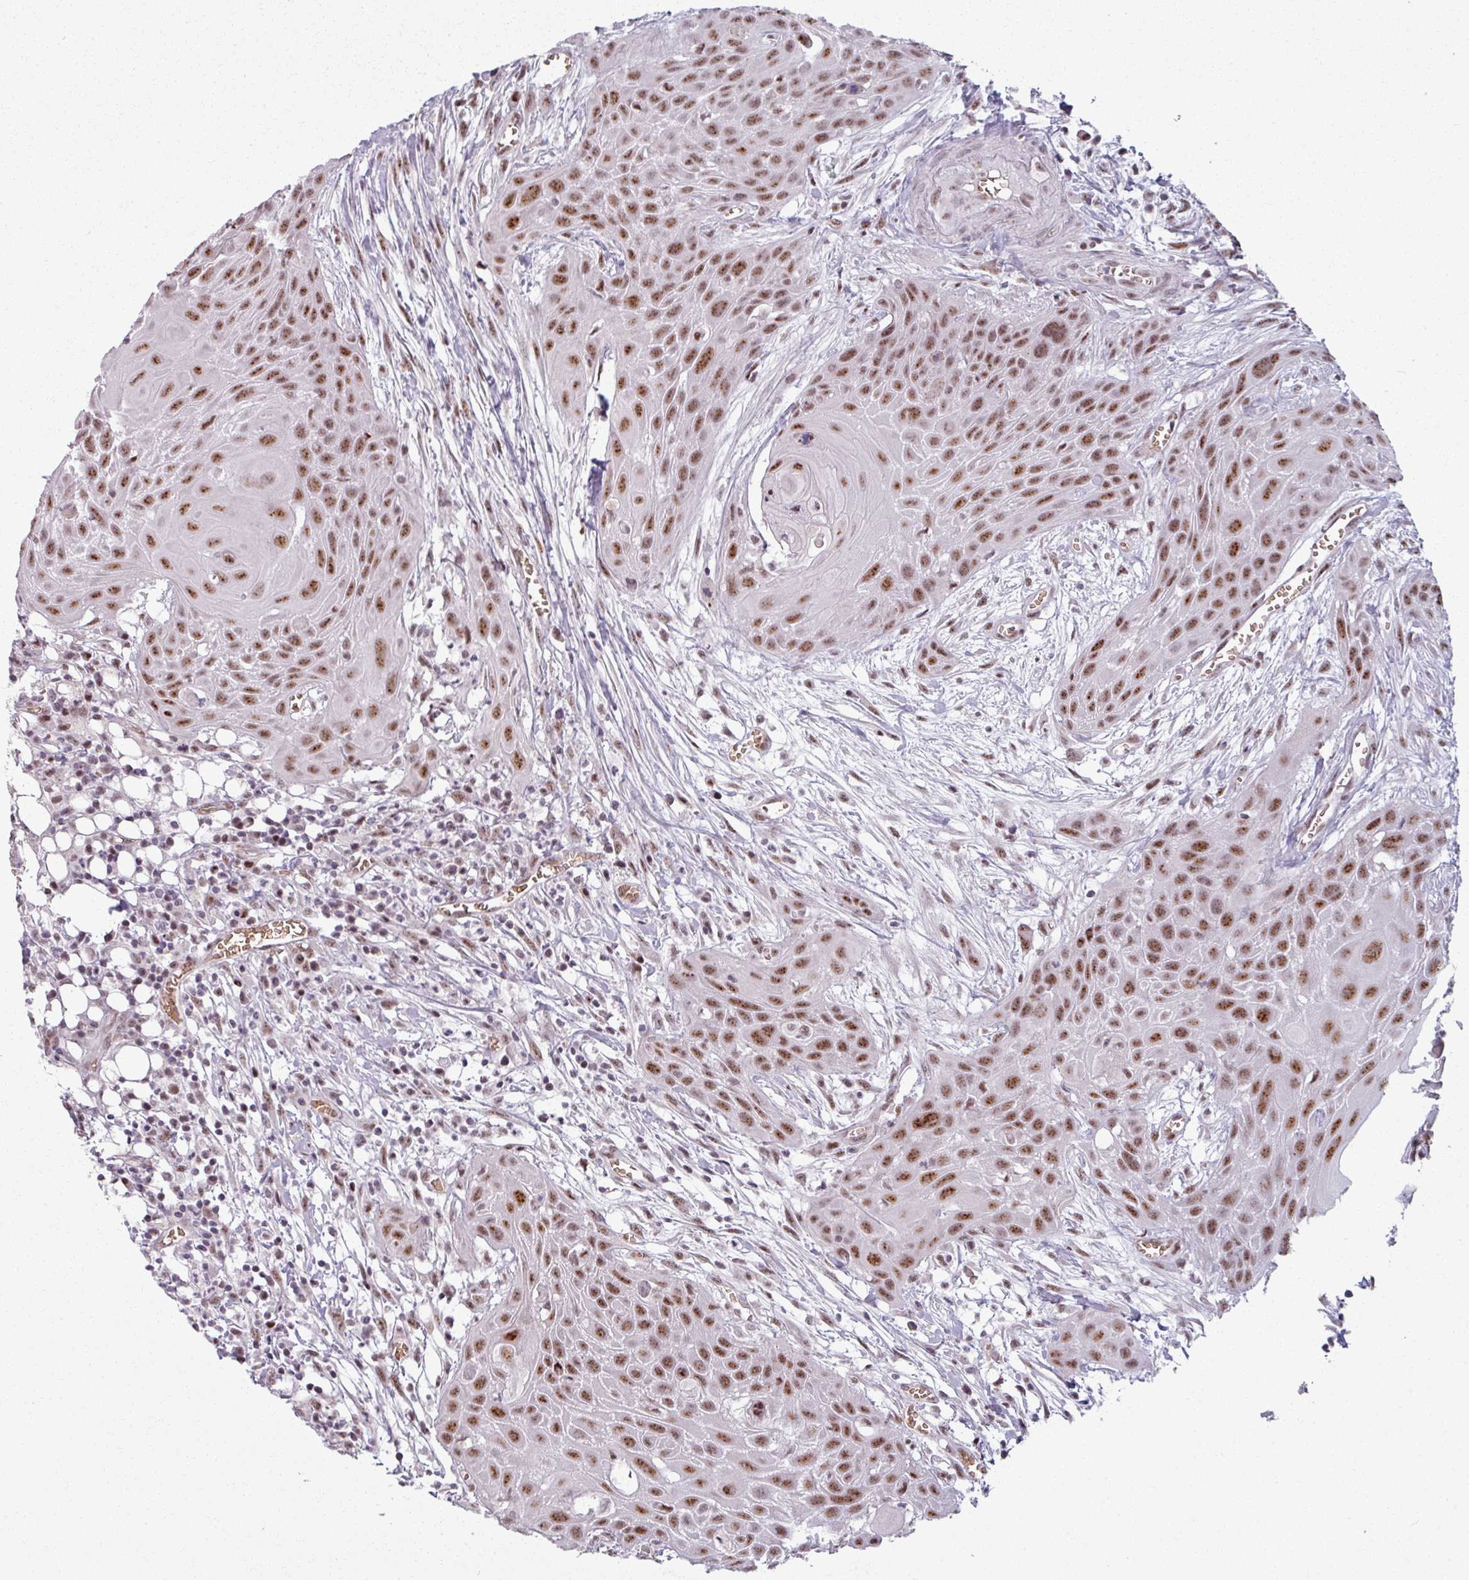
{"staining": {"intensity": "moderate", "quantity": ">75%", "location": "nuclear"}, "tissue": "head and neck cancer", "cell_type": "Tumor cells", "image_type": "cancer", "snomed": [{"axis": "morphology", "description": "Squamous cell carcinoma, NOS"}, {"axis": "topography", "description": "Lymph node"}, {"axis": "topography", "description": "Salivary gland"}, {"axis": "topography", "description": "Head-Neck"}], "caption": "Immunohistochemistry (IHC) (DAB (3,3'-diaminobenzidine)) staining of head and neck cancer (squamous cell carcinoma) shows moderate nuclear protein staining in approximately >75% of tumor cells.", "gene": "NCOR1", "patient": {"sex": "female", "age": 74}}